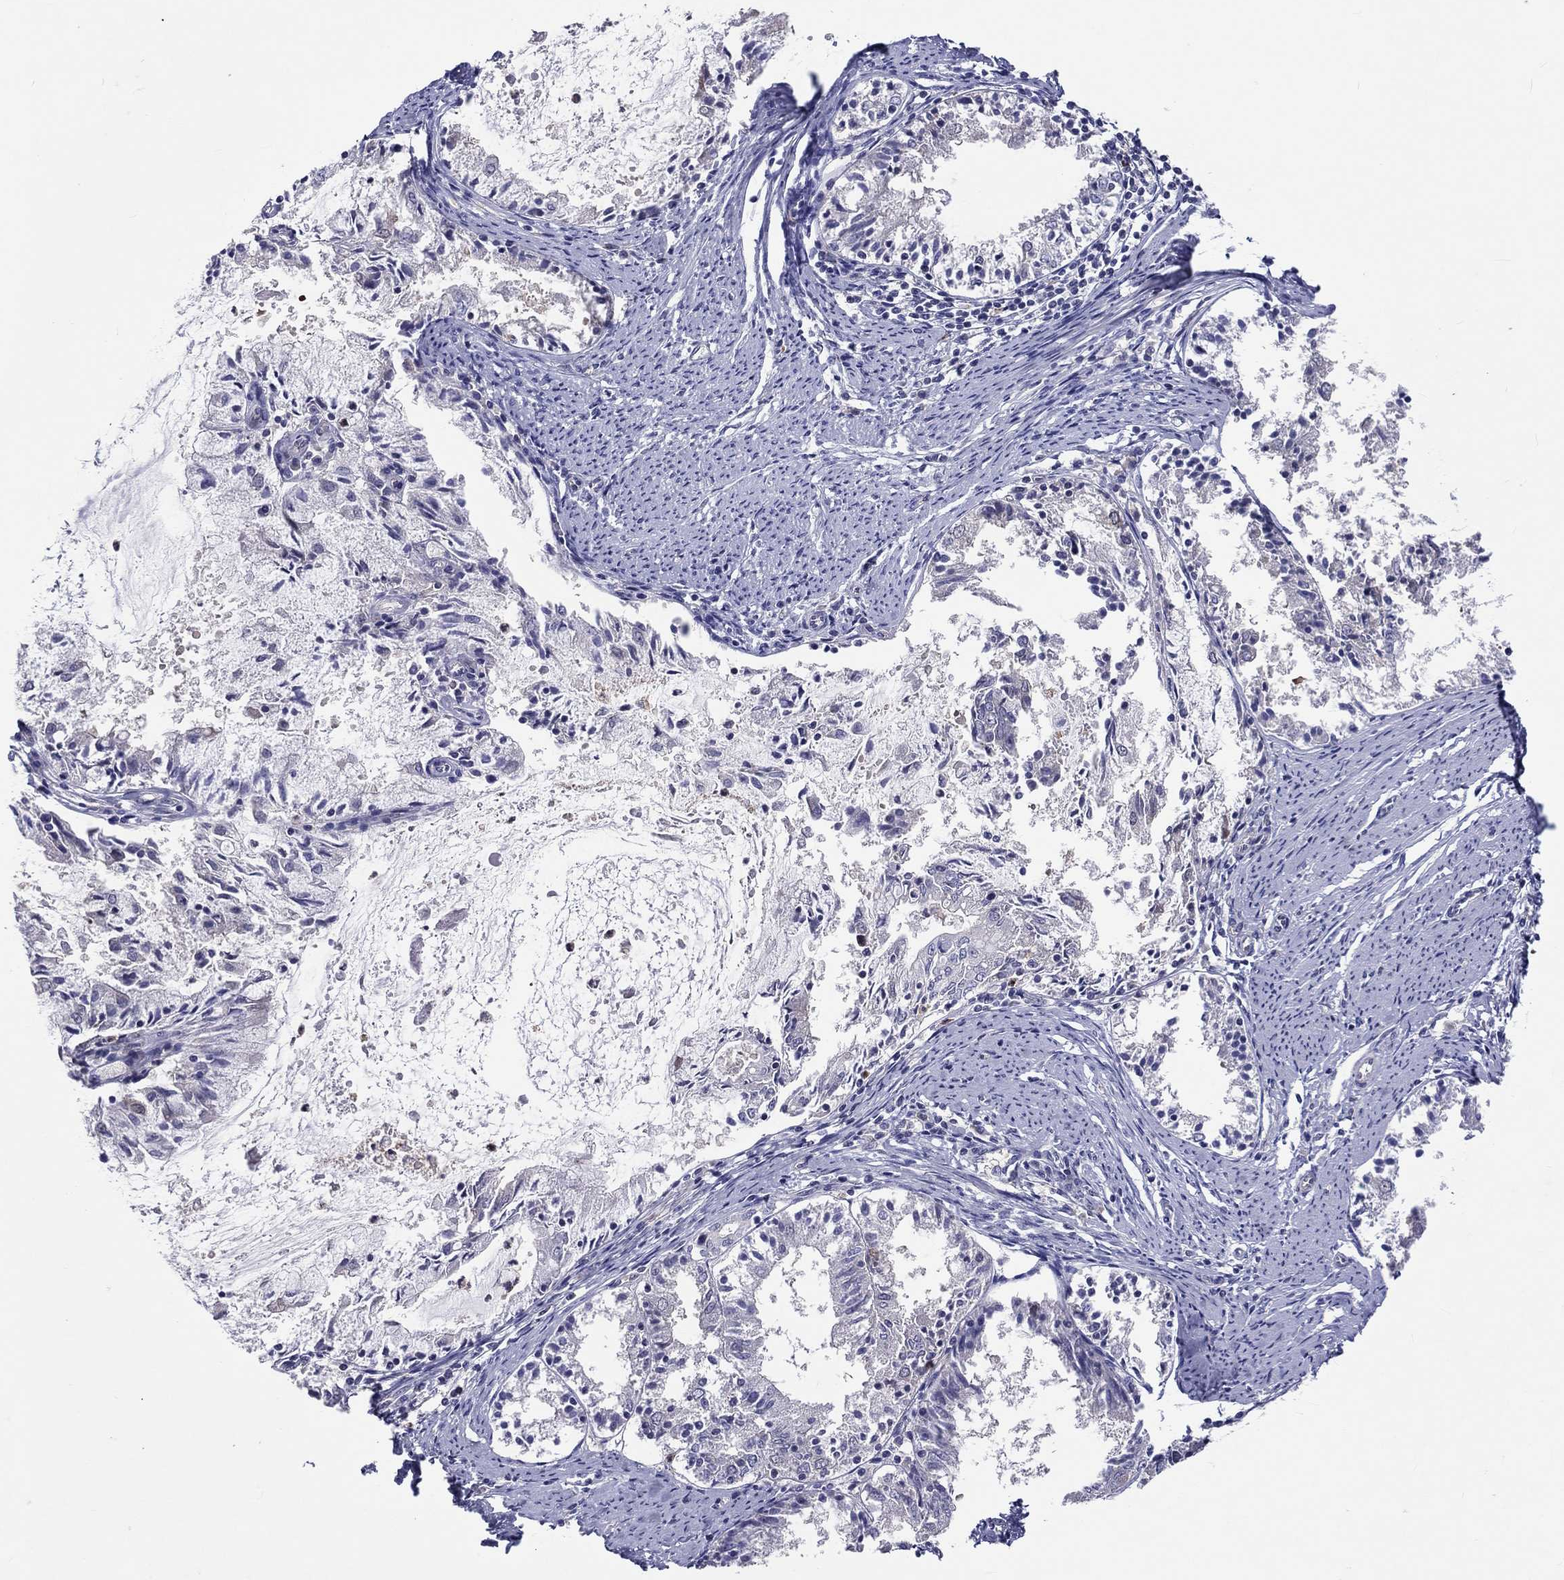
{"staining": {"intensity": "negative", "quantity": "none", "location": "none"}, "tissue": "endometrial cancer", "cell_type": "Tumor cells", "image_type": "cancer", "snomed": [{"axis": "morphology", "description": "Adenocarcinoma, NOS"}, {"axis": "topography", "description": "Endometrium"}], "caption": "Immunohistochemistry of endometrial cancer demonstrates no expression in tumor cells.", "gene": "ABCG4", "patient": {"sex": "female", "age": 57}}